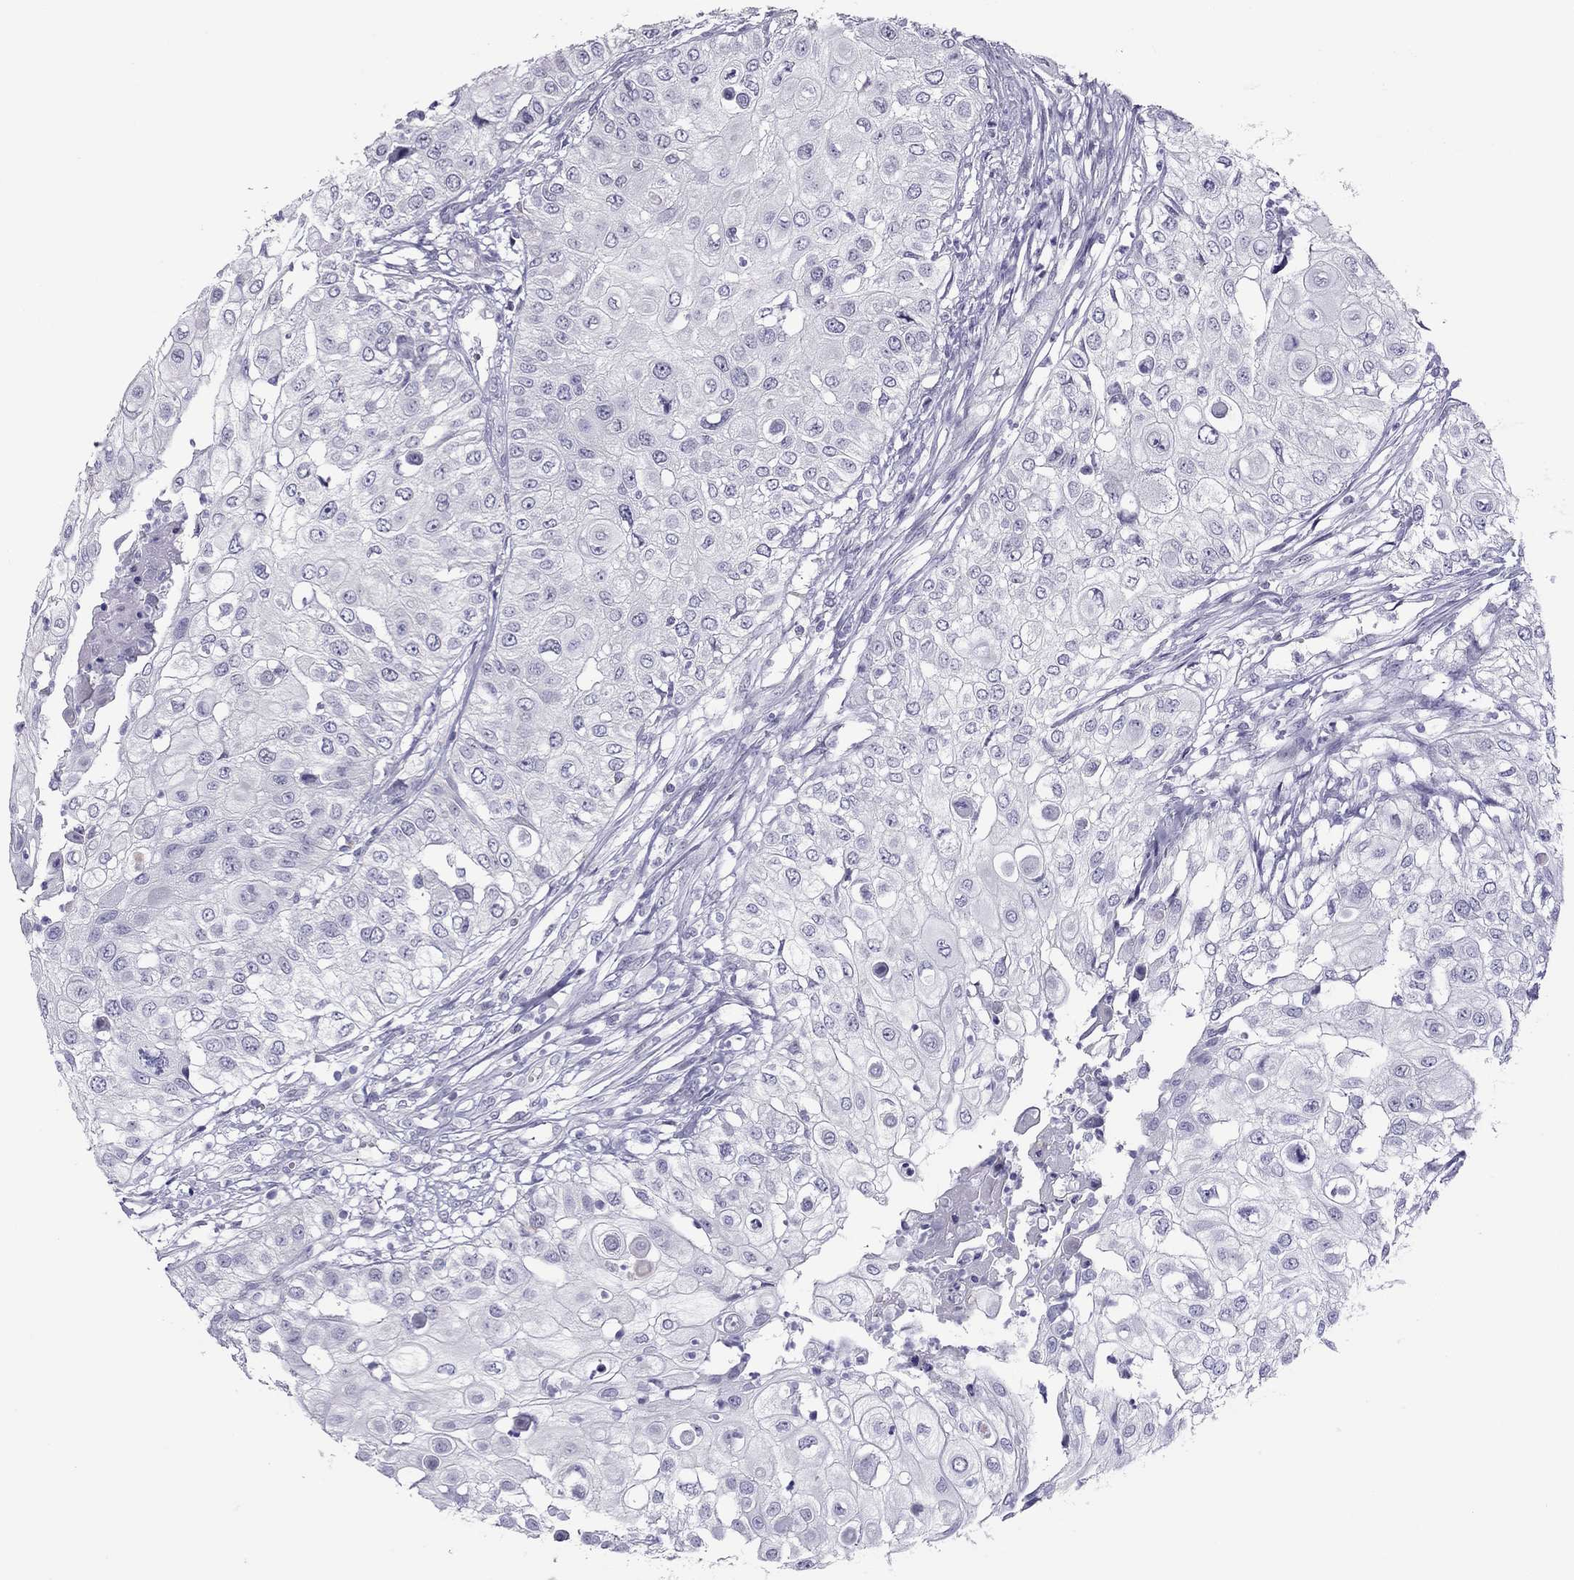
{"staining": {"intensity": "negative", "quantity": "none", "location": "none"}, "tissue": "urothelial cancer", "cell_type": "Tumor cells", "image_type": "cancer", "snomed": [{"axis": "morphology", "description": "Urothelial carcinoma, High grade"}, {"axis": "topography", "description": "Urinary bladder"}], "caption": "An IHC photomicrograph of urothelial cancer is shown. There is no staining in tumor cells of urothelial cancer.", "gene": "TEX14", "patient": {"sex": "female", "age": 79}}